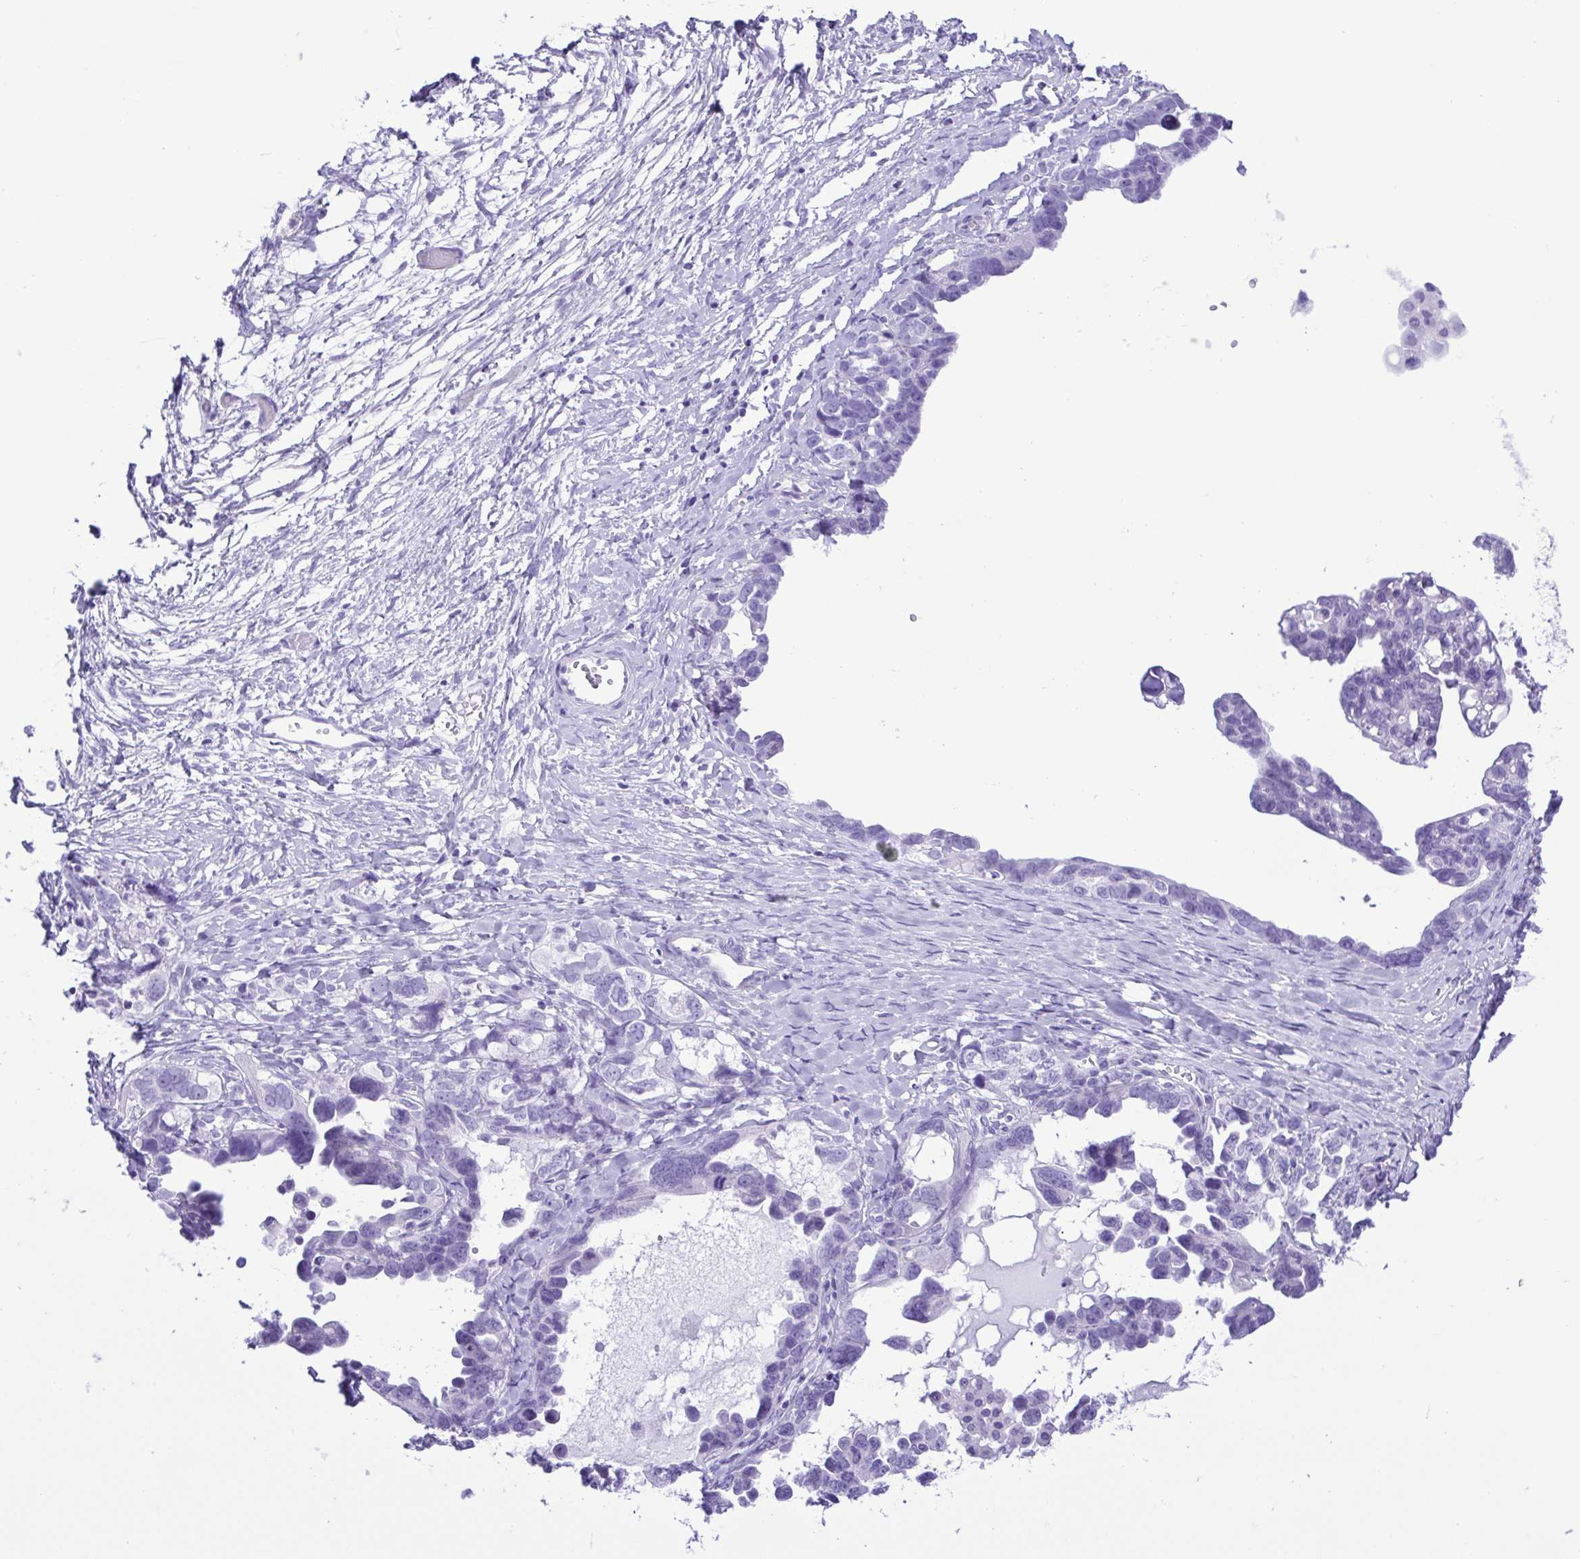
{"staining": {"intensity": "negative", "quantity": "none", "location": "none"}, "tissue": "ovarian cancer", "cell_type": "Tumor cells", "image_type": "cancer", "snomed": [{"axis": "morphology", "description": "Cystadenocarcinoma, serous, NOS"}, {"axis": "topography", "description": "Ovary"}], "caption": "Immunohistochemistry (IHC) image of neoplastic tissue: human ovarian cancer stained with DAB displays no significant protein positivity in tumor cells.", "gene": "PAK3", "patient": {"sex": "female", "age": 69}}